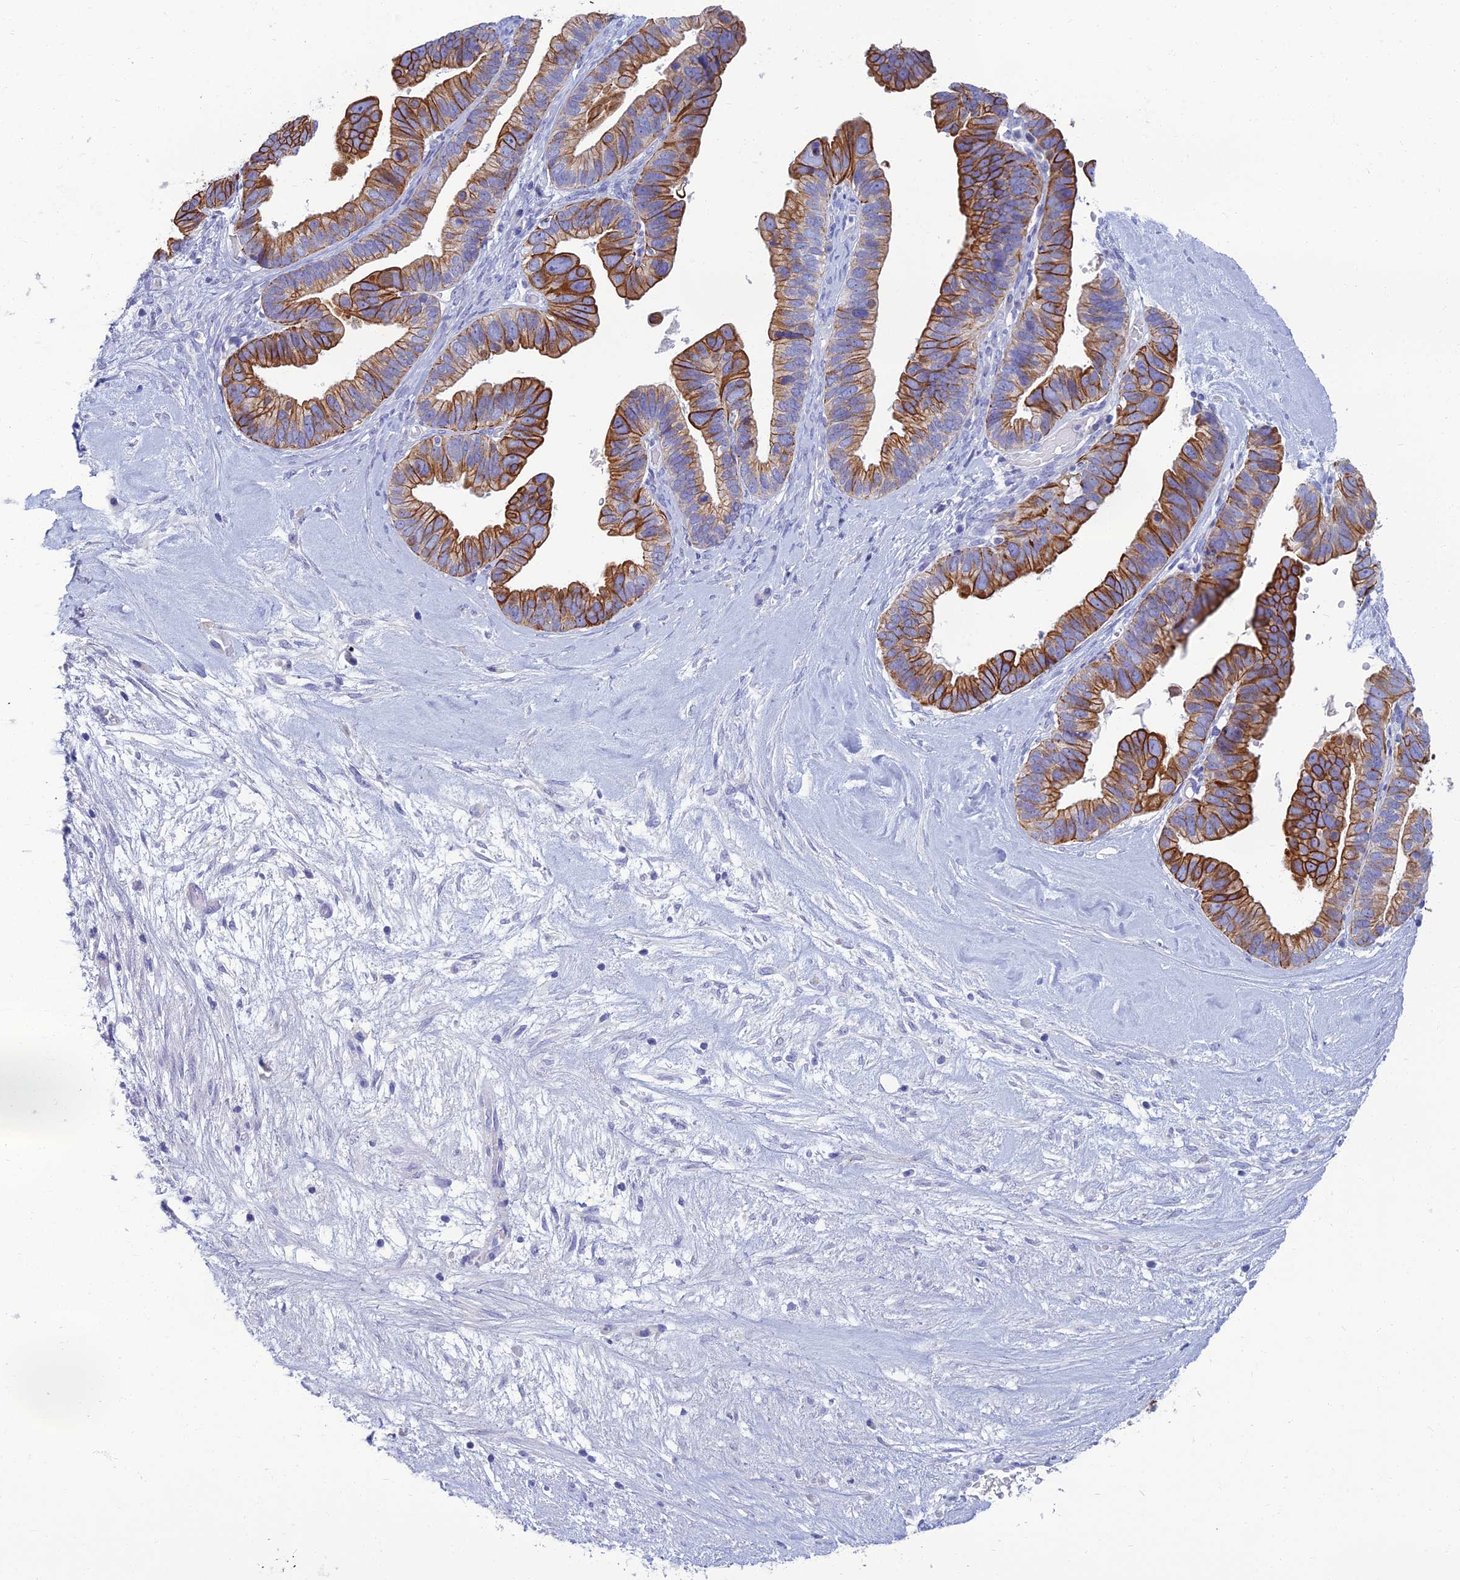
{"staining": {"intensity": "strong", "quantity": ">75%", "location": "cytoplasmic/membranous"}, "tissue": "ovarian cancer", "cell_type": "Tumor cells", "image_type": "cancer", "snomed": [{"axis": "morphology", "description": "Cystadenocarcinoma, serous, NOS"}, {"axis": "topography", "description": "Ovary"}], "caption": "Immunohistochemical staining of ovarian serous cystadenocarcinoma shows high levels of strong cytoplasmic/membranous protein positivity in approximately >75% of tumor cells. The protein is stained brown, and the nuclei are stained in blue (DAB (3,3'-diaminobenzidine) IHC with brightfield microscopy, high magnification).", "gene": "SPTLC3", "patient": {"sex": "female", "age": 56}}